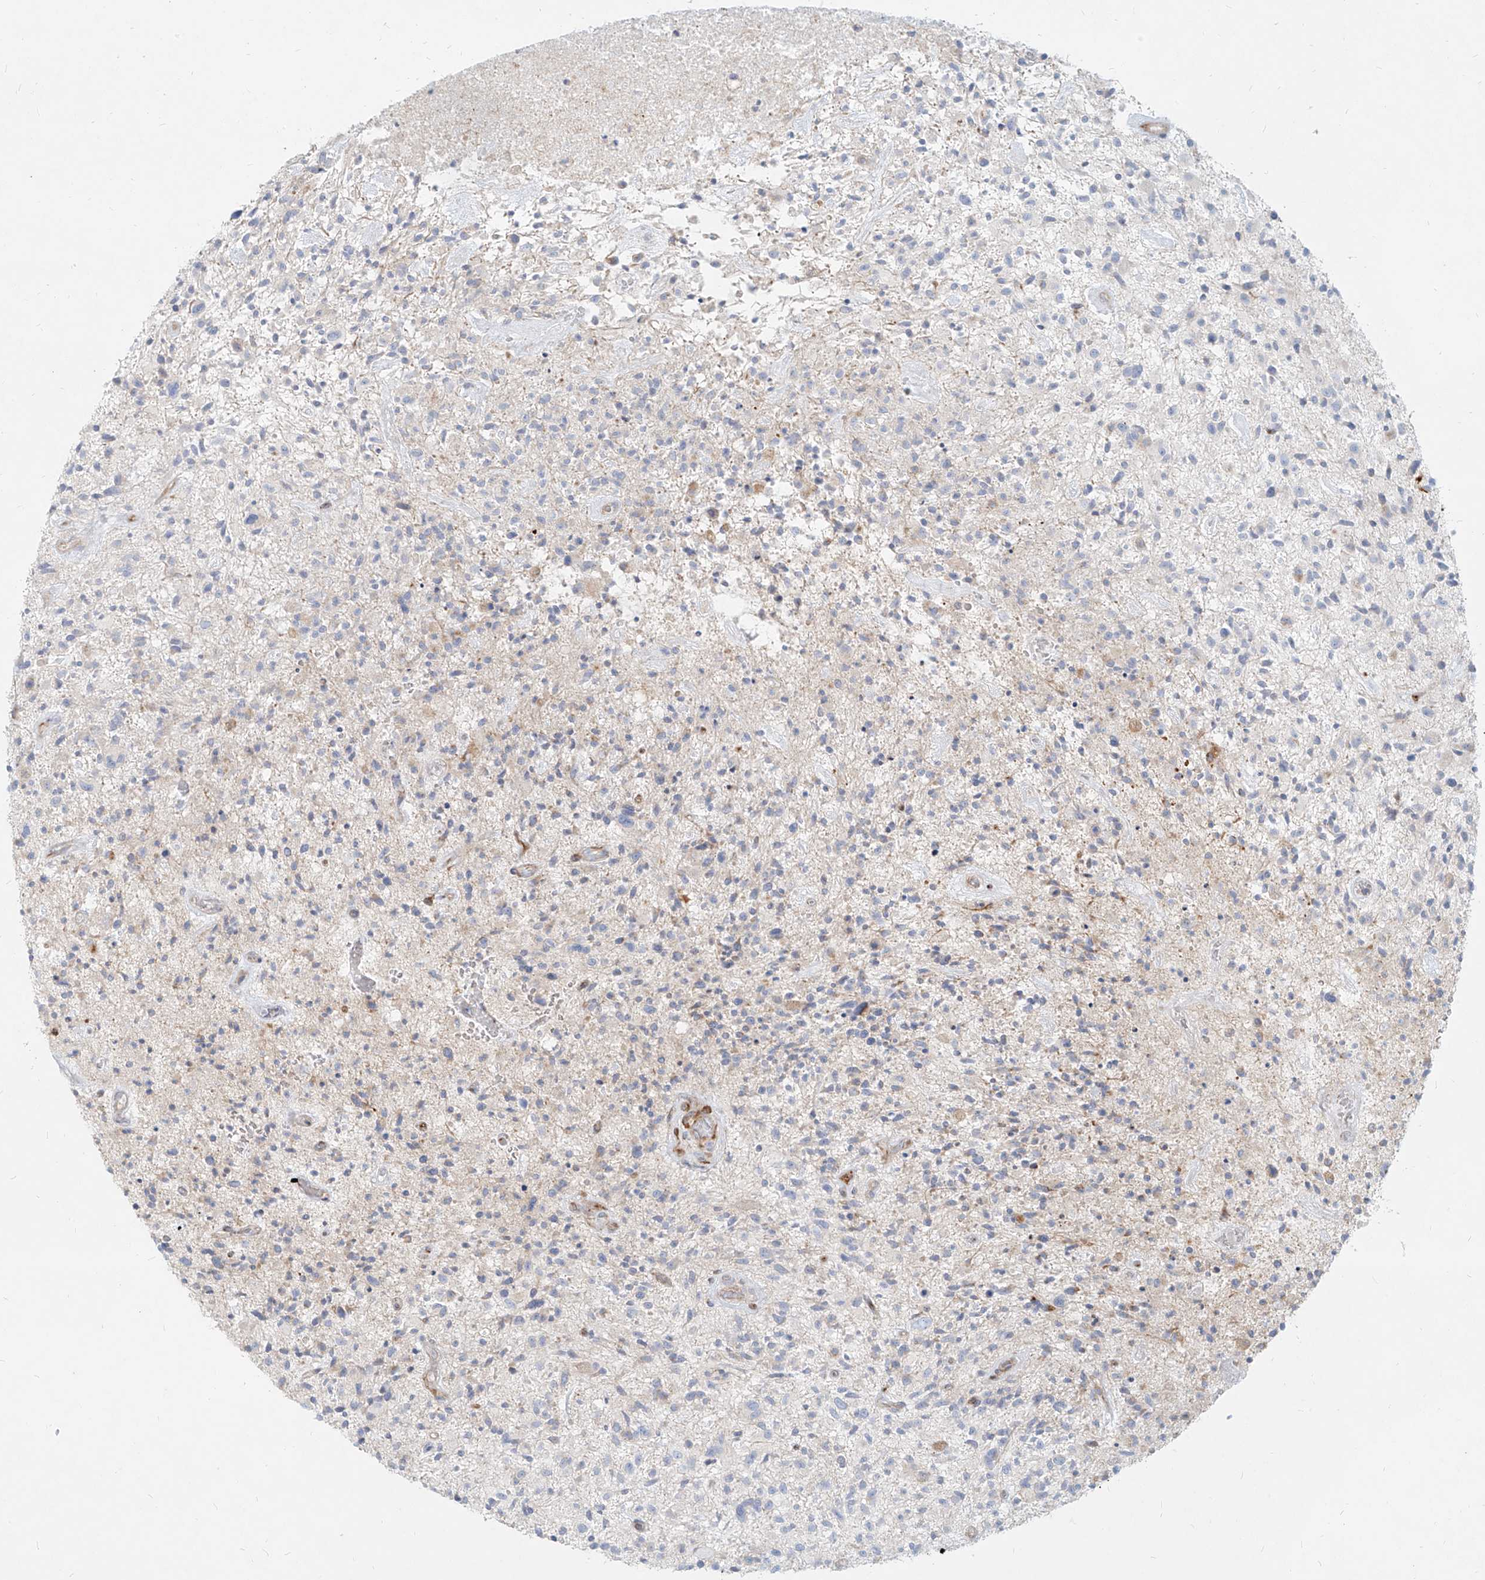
{"staining": {"intensity": "negative", "quantity": "none", "location": "none"}, "tissue": "glioma", "cell_type": "Tumor cells", "image_type": "cancer", "snomed": [{"axis": "morphology", "description": "Glioma, malignant, High grade"}, {"axis": "topography", "description": "Brain"}], "caption": "An image of glioma stained for a protein displays no brown staining in tumor cells.", "gene": "MTX2", "patient": {"sex": "male", "age": 47}}